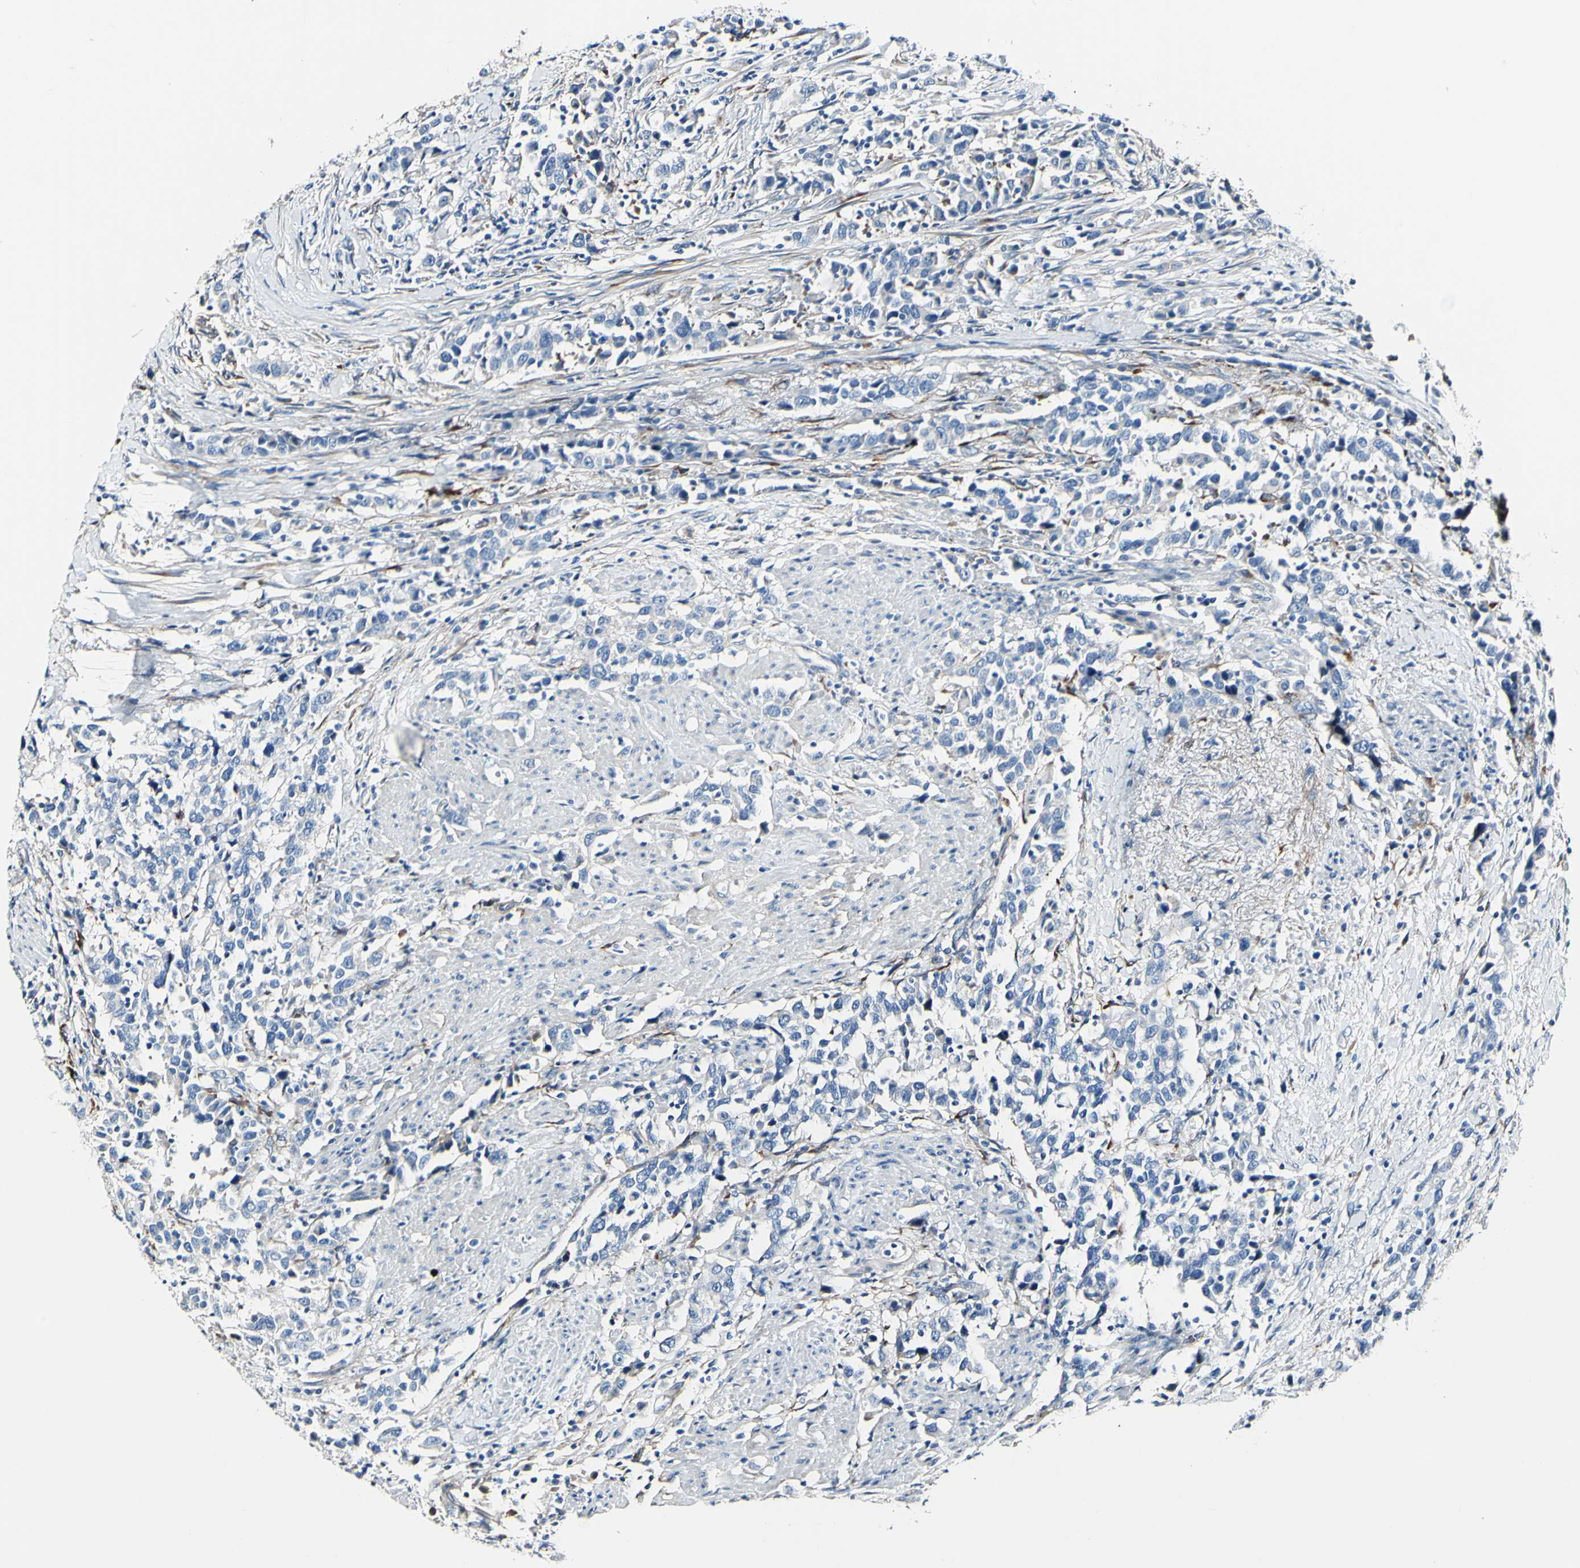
{"staining": {"intensity": "negative", "quantity": "none", "location": "none"}, "tissue": "urothelial cancer", "cell_type": "Tumor cells", "image_type": "cancer", "snomed": [{"axis": "morphology", "description": "Urothelial carcinoma, High grade"}, {"axis": "topography", "description": "Urinary bladder"}], "caption": "Immunohistochemistry photomicrograph of neoplastic tissue: human high-grade urothelial carcinoma stained with DAB reveals no significant protein positivity in tumor cells.", "gene": "COL6A3", "patient": {"sex": "male", "age": 61}}